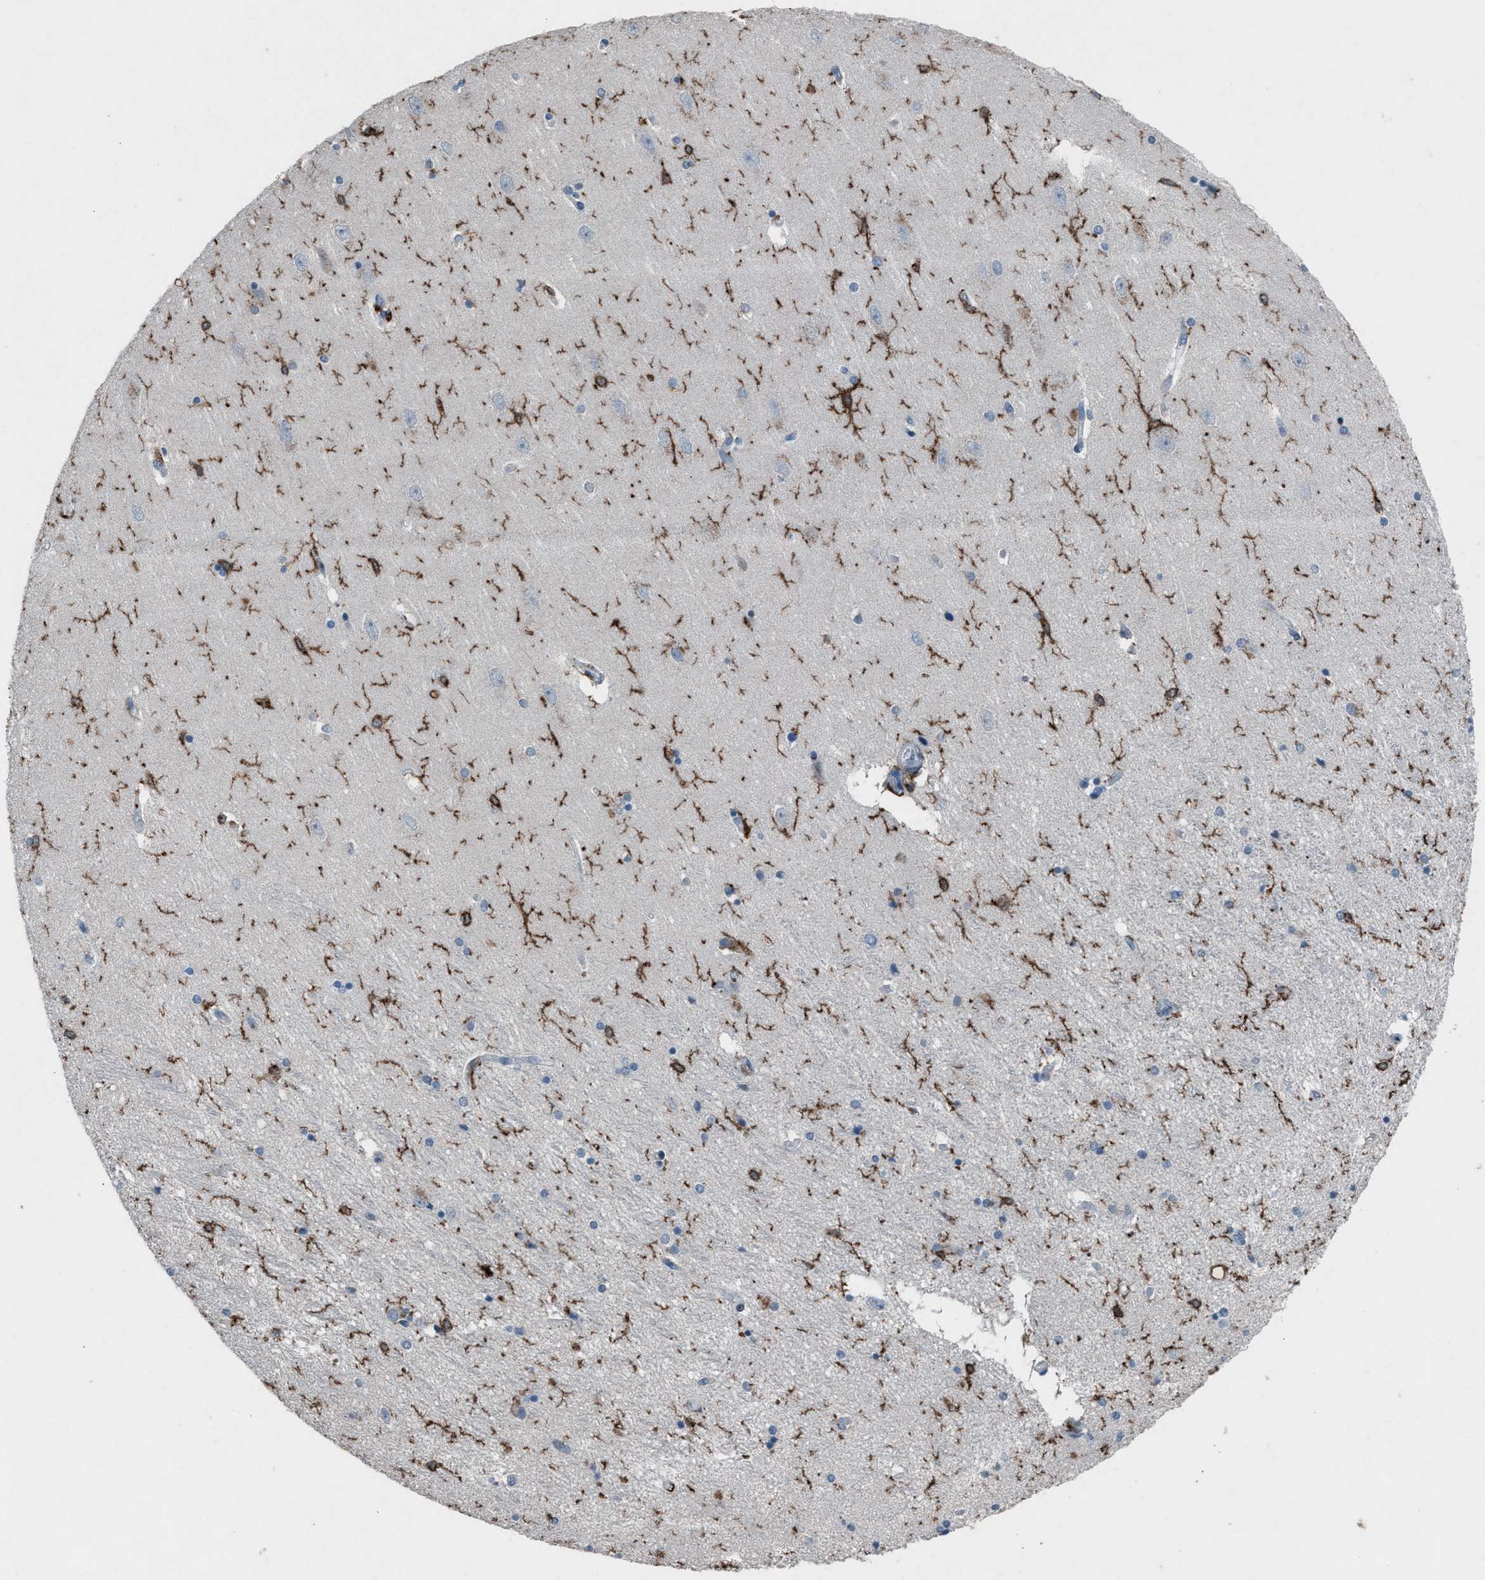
{"staining": {"intensity": "strong", "quantity": "<25%", "location": "cytoplasmic/membranous"}, "tissue": "hippocampus", "cell_type": "Glial cells", "image_type": "normal", "snomed": [{"axis": "morphology", "description": "Normal tissue, NOS"}, {"axis": "topography", "description": "Hippocampus"}], "caption": "Immunohistochemical staining of unremarkable hippocampus shows <25% levels of strong cytoplasmic/membranous protein staining in approximately <25% of glial cells.", "gene": "FCER1G", "patient": {"sex": "female", "age": 54}}